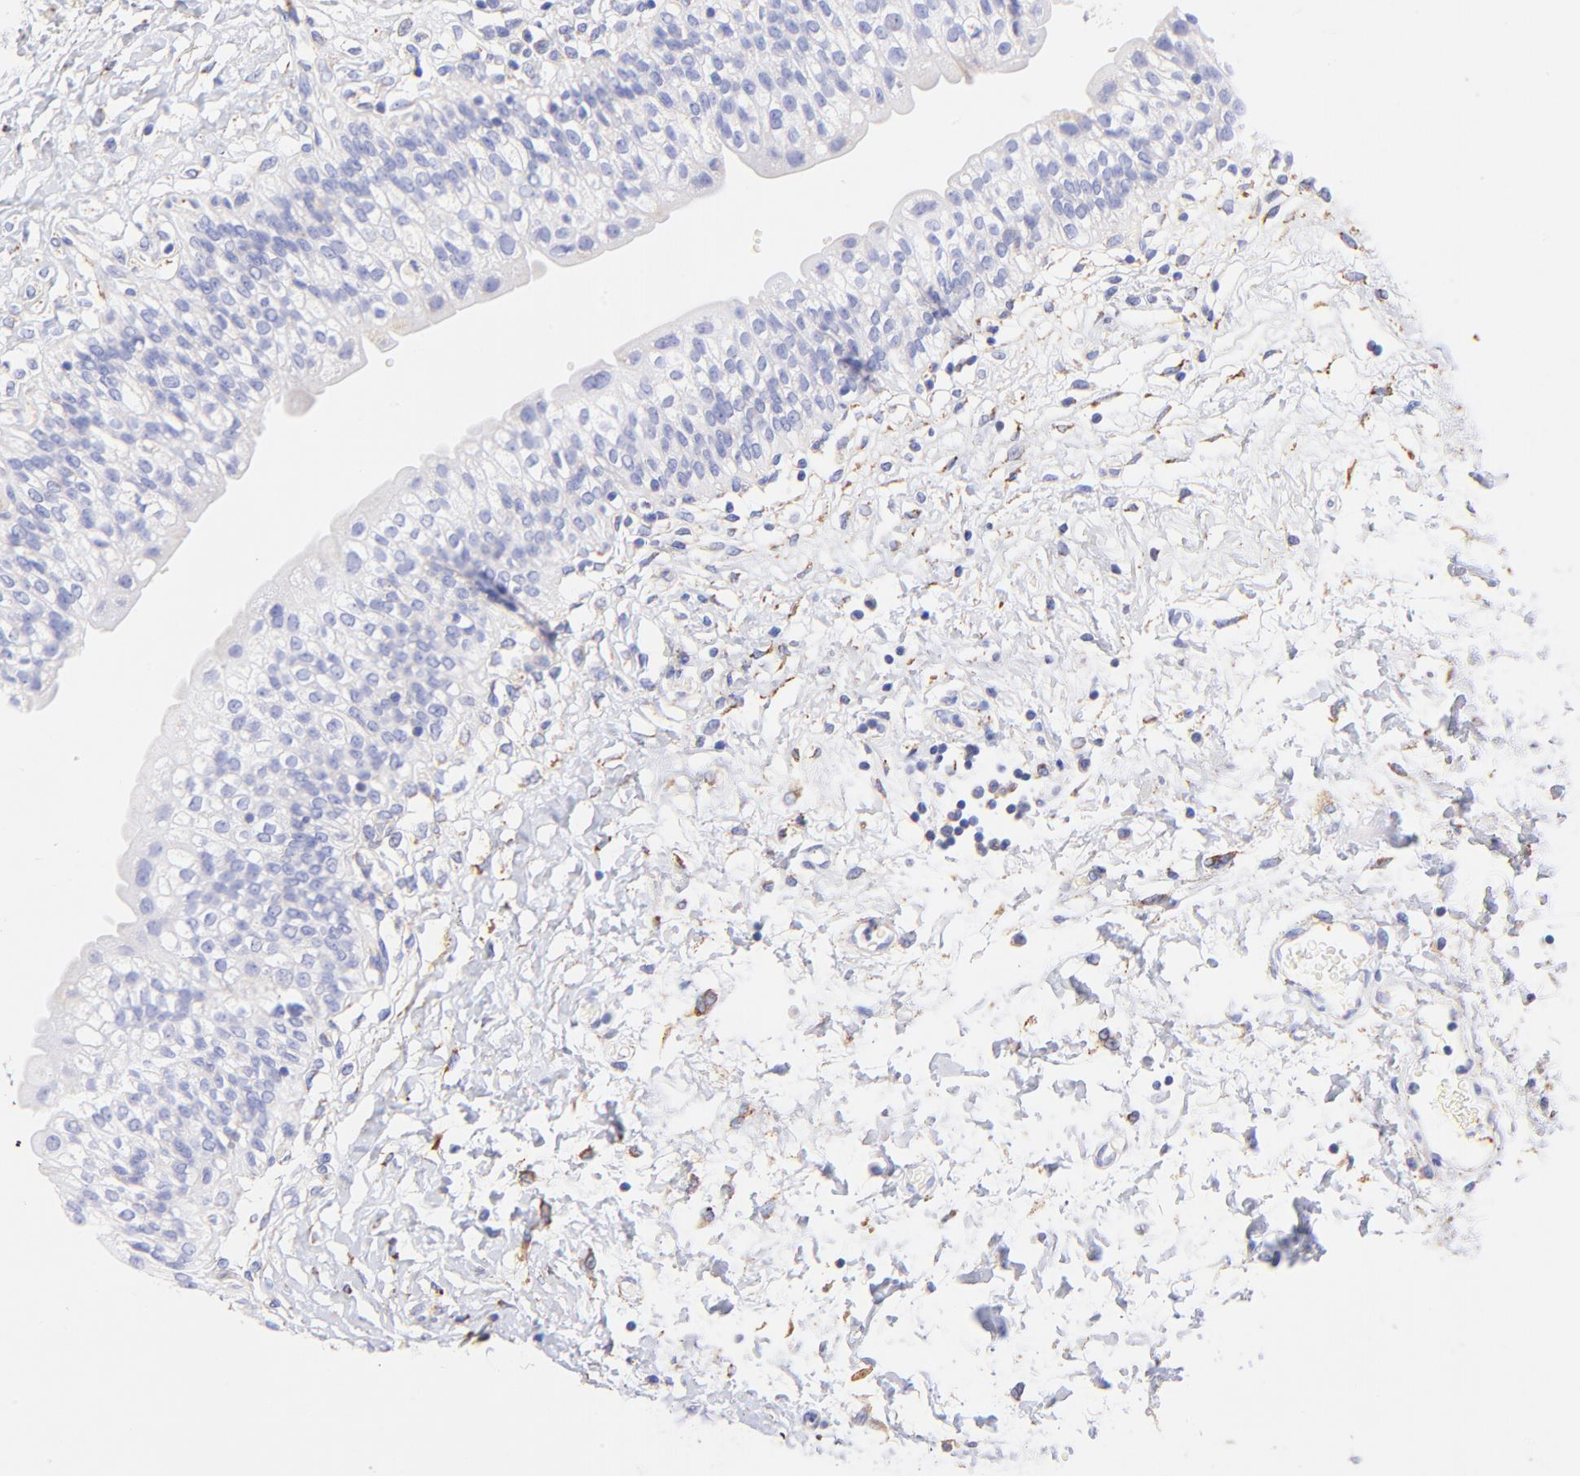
{"staining": {"intensity": "negative", "quantity": "none", "location": "none"}, "tissue": "urinary bladder", "cell_type": "Urothelial cells", "image_type": "normal", "snomed": [{"axis": "morphology", "description": "Normal tissue, NOS"}, {"axis": "topography", "description": "Urinary bladder"}], "caption": "Immunohistochemistry (IHC) image of normal human urinary bladder stained for a protein (brown), which exhibits no expression in urothelial cells.", "gene": "SPARC", "patient": {"sex": "female", "age": 80}}